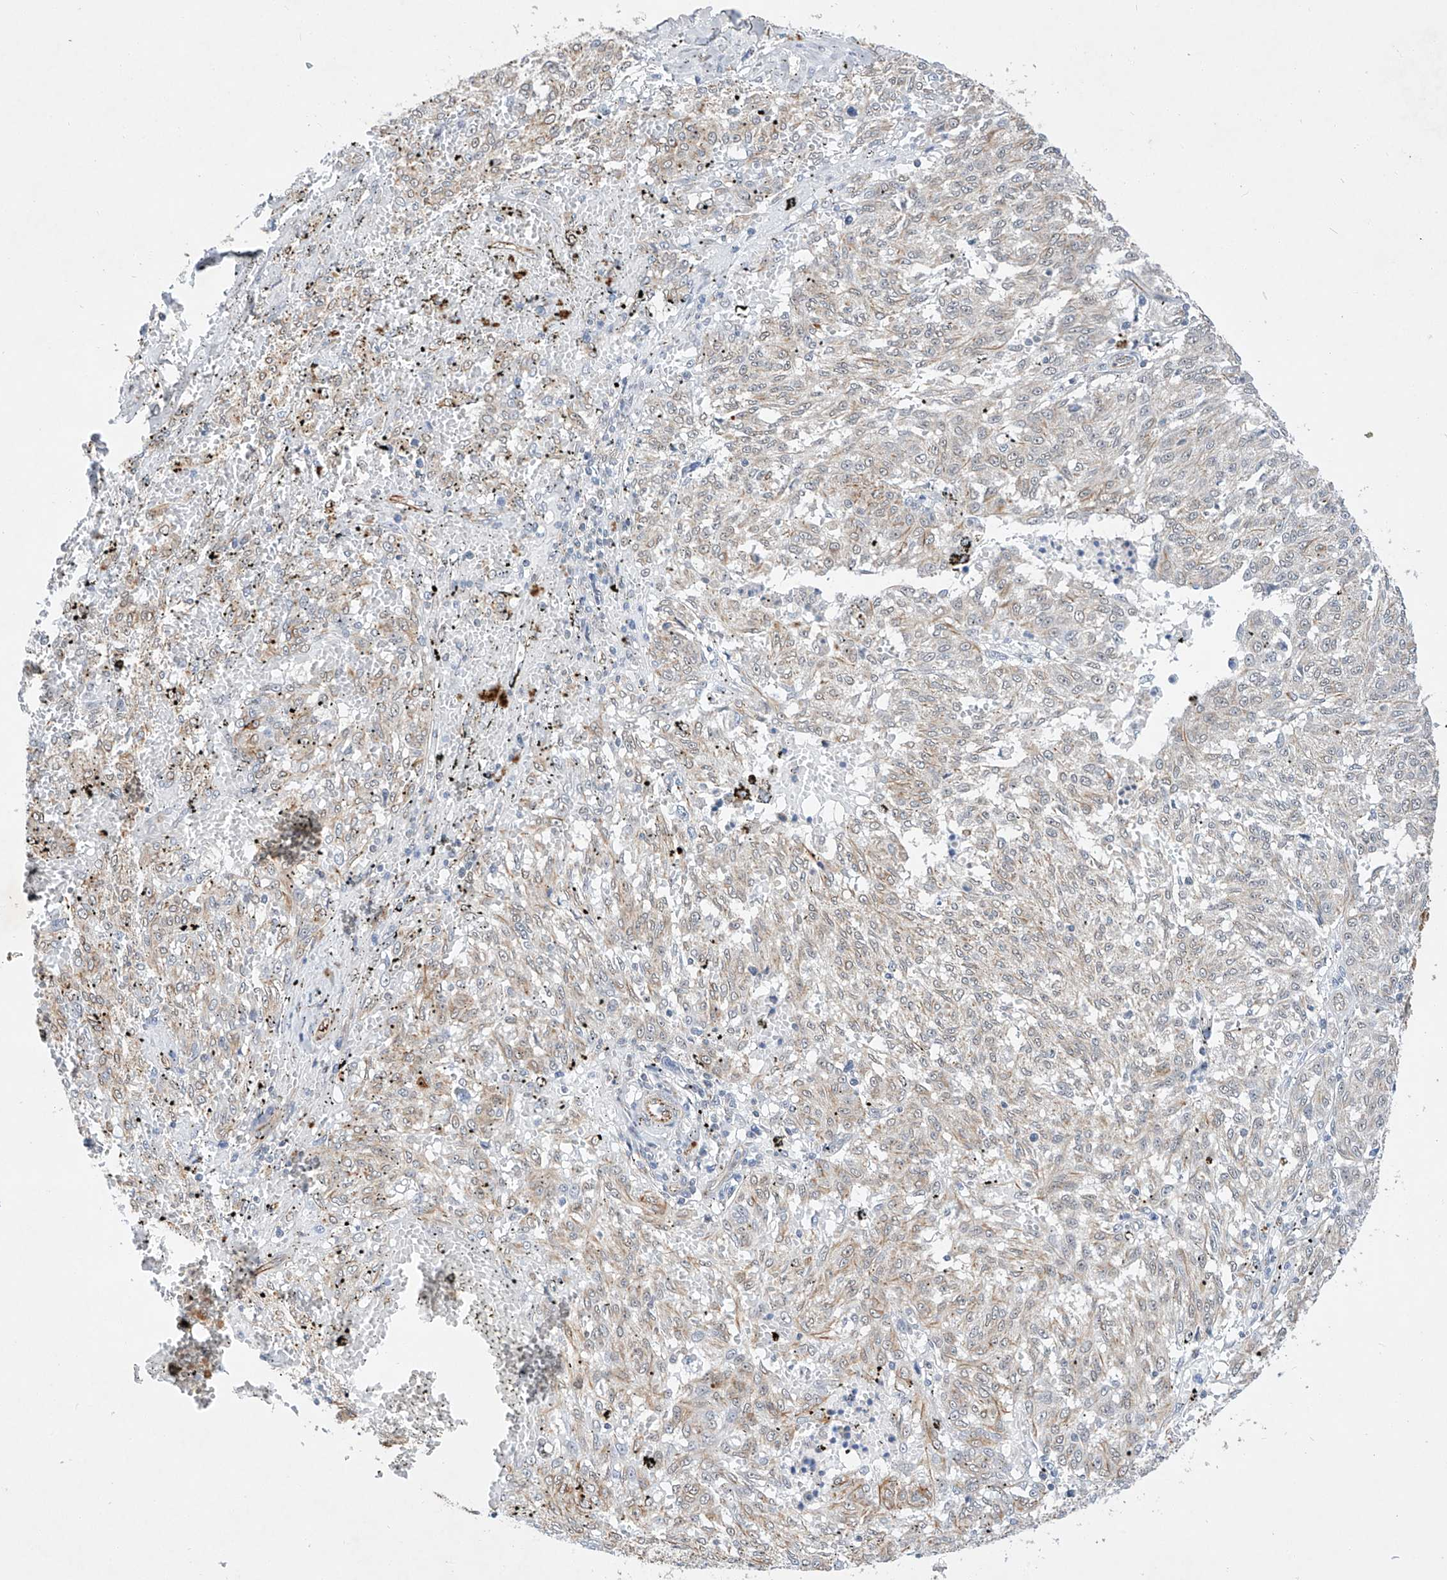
{"staining": {"intensity": "weak", "quantity": "<25%", "location": "cytoplasmic/membranous"}, "tissue": "melanoma", "cell_type": "Tumor cells", "image_type": "cancer", "snomed": [{"axis": "morphology", "description": "Malignant melanoma, NOS"}, {"axis": "topography", "description": "Skin"}], "caption": "The immunohistochemistry (IHC) histopathology image has no significant expression in tumor cells of melanoma tissue.", "gene": "AMD1", "patient": {"sex": "female", "age": 72}}